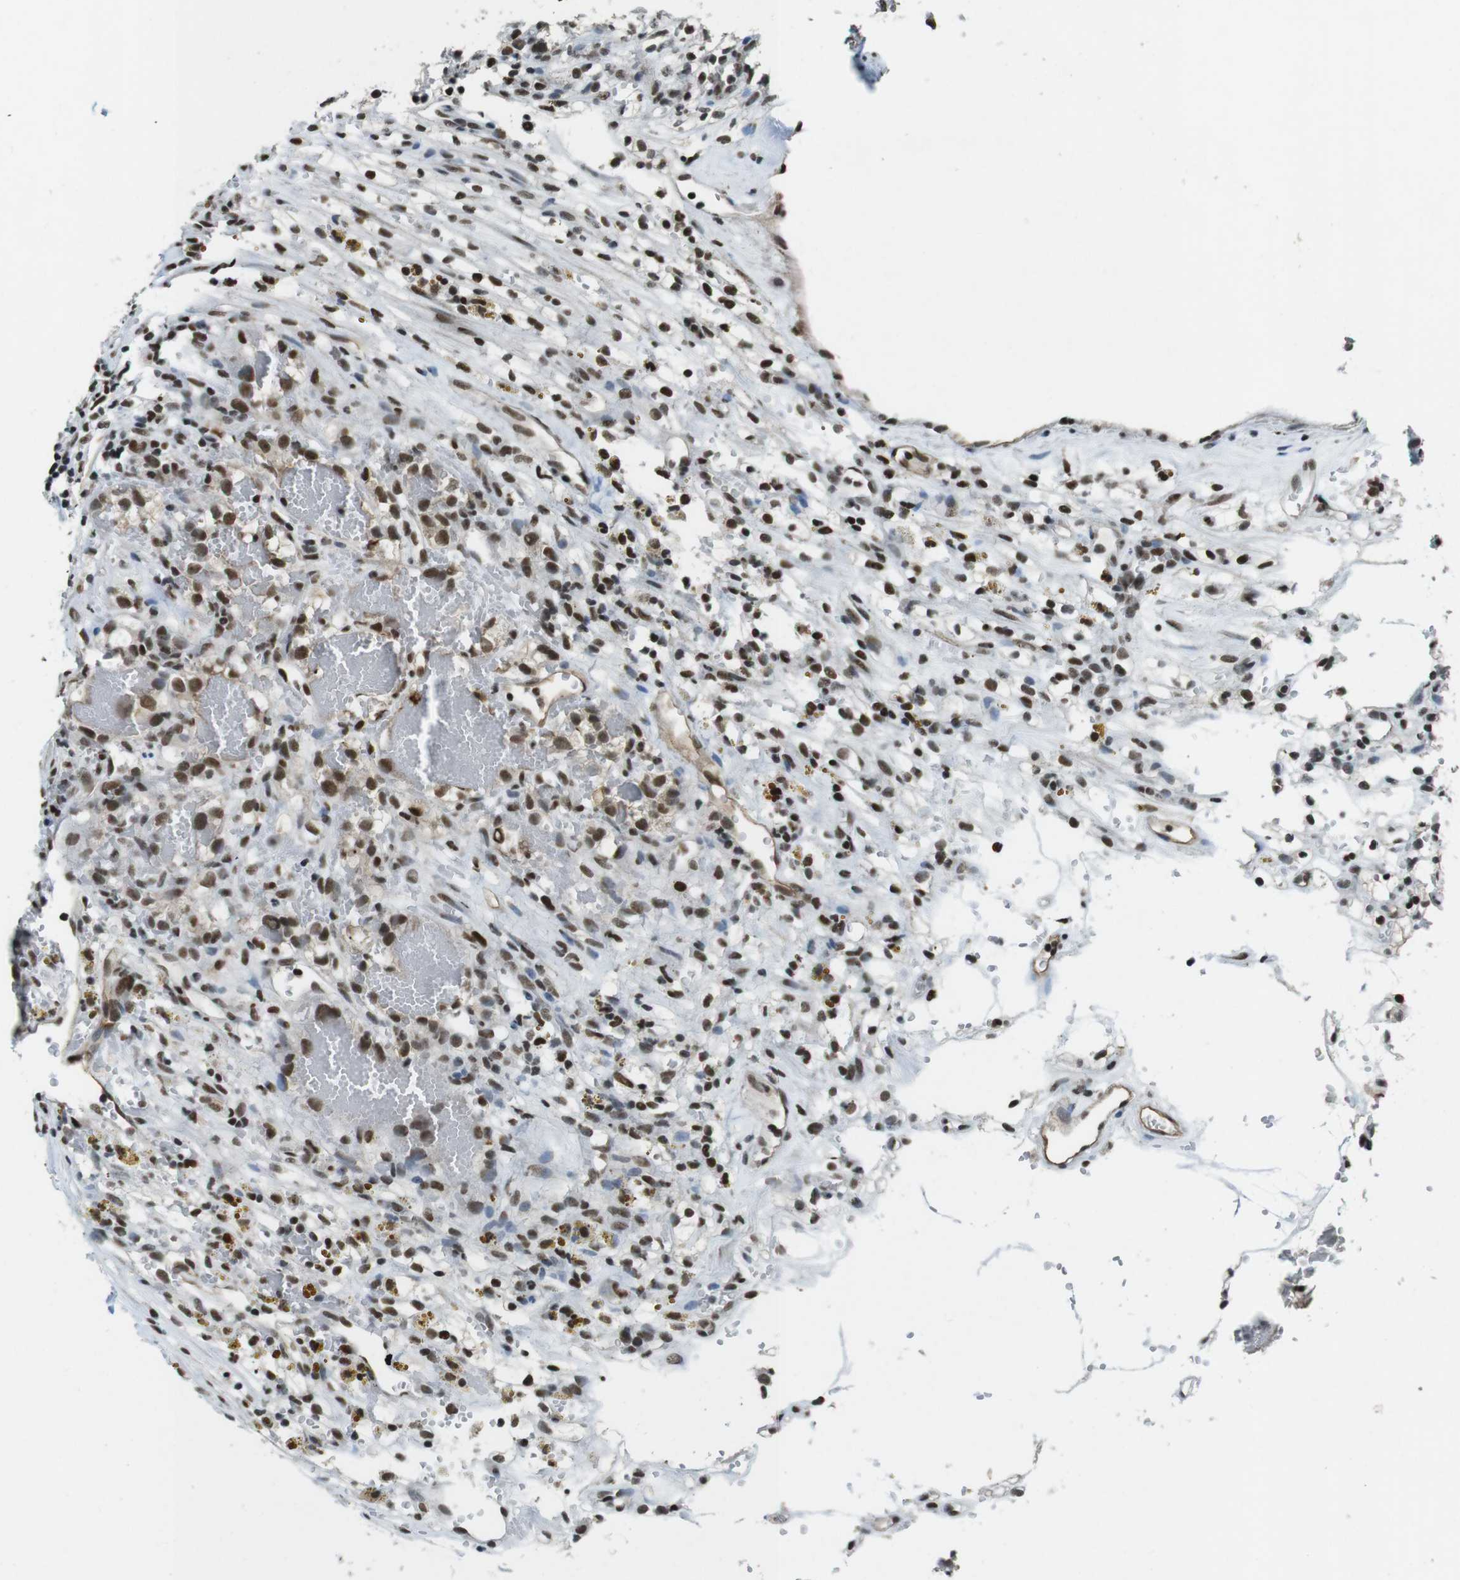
{"staining": {"intensity": "moderate", "quantity": ">75%", "location": "nuclear"}, "tissue": "renal cancer", "cell_type": "Tumor cells", "image_type": "cancer", "snomed": [{"axis": "morphology", "description": "Adenocarcinoma, NOS"}, {"axis": "topography", "description": "Kidney"}], "caption": "This micrograph reveals renal adenocarcinoma stained with IHC to label a protein in brown. The nuclear of tumor cells show moderate positivity for the protein. Nuclei are counter-stained blue.", "gene": "CSNK2B", "patient": {"sex": "female", "age": 57}}